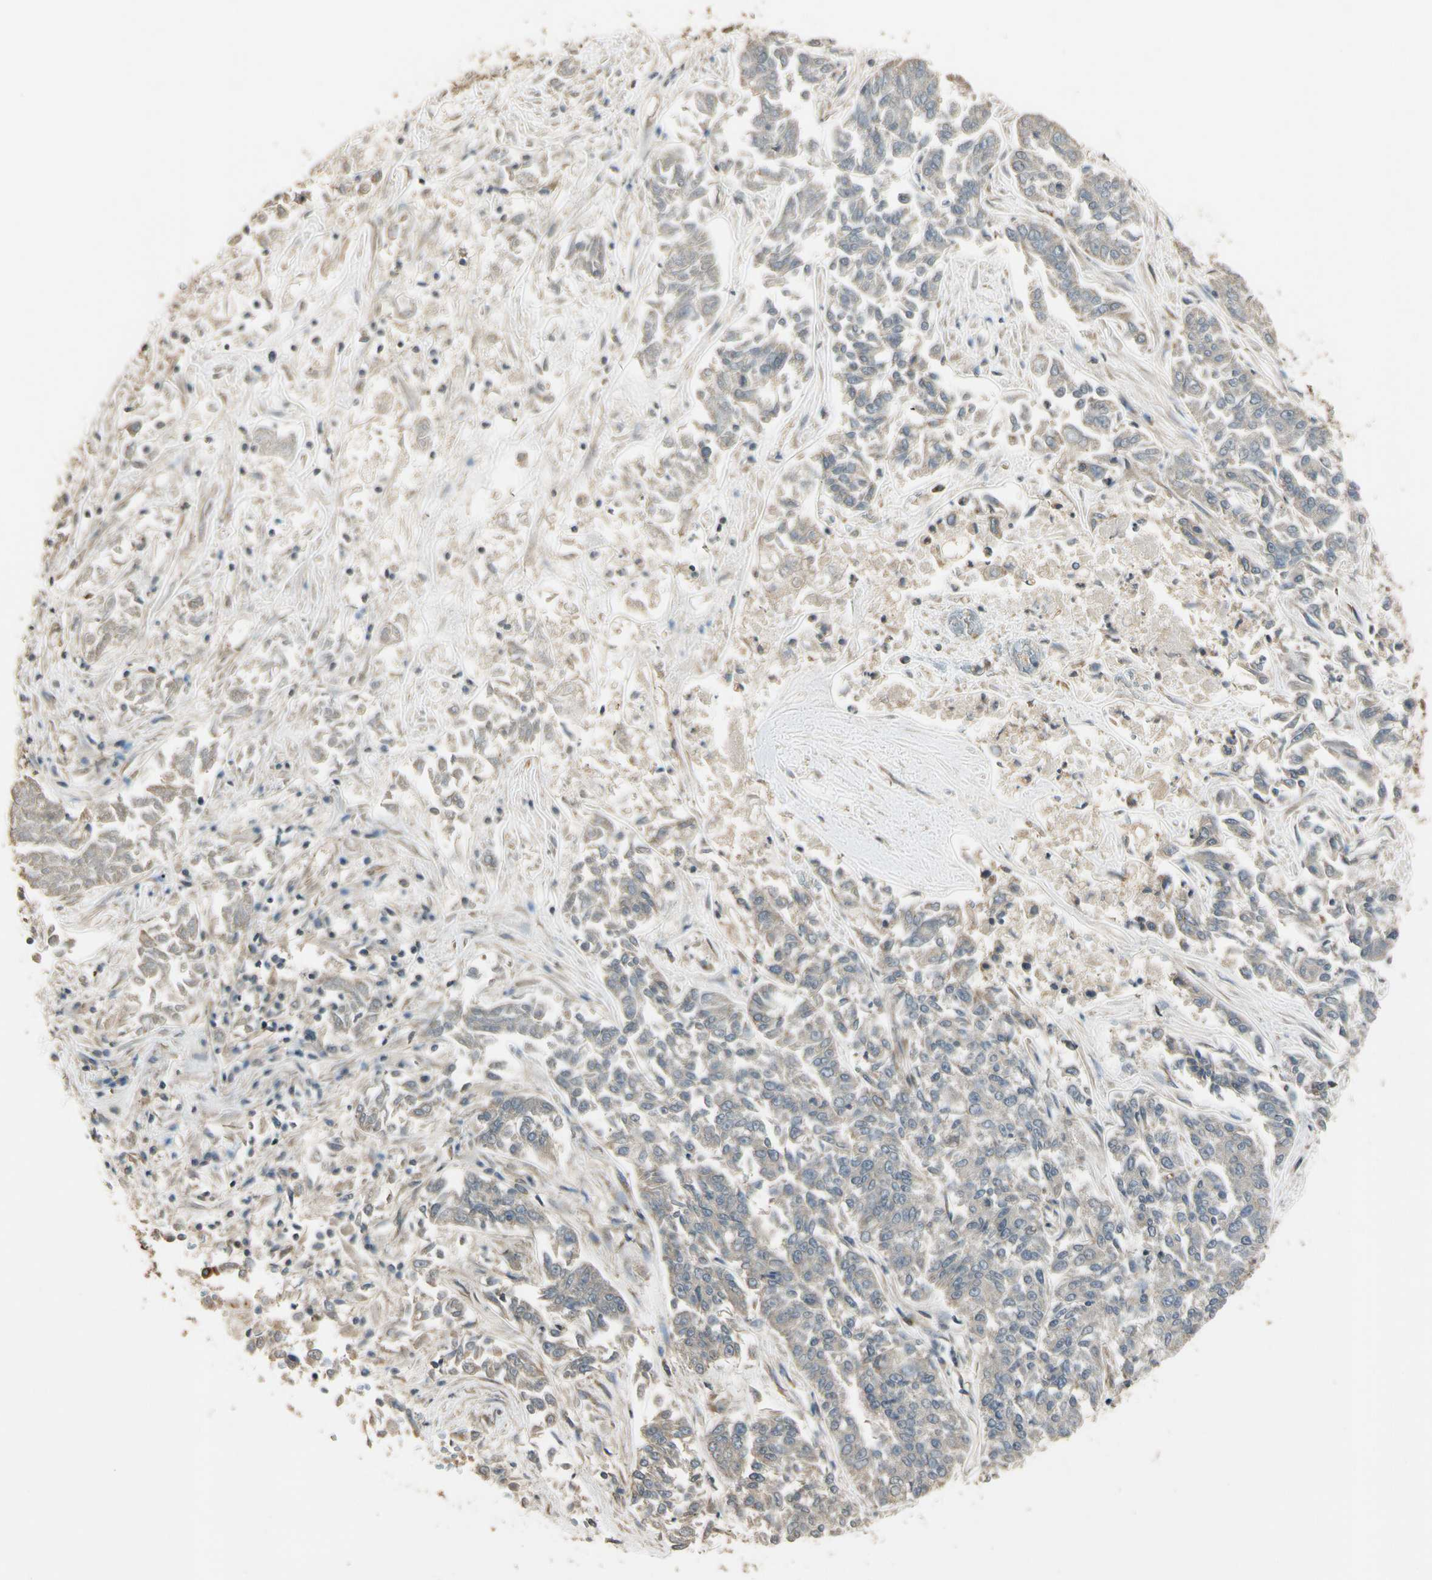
{"staining": {"intensity": "negative", "quantity": "none", "location": "none"}, "tissue": "lung cancer", "cell_type": "Tumor cells", "image_type": "cancer", "snomed": [{"axis": "morphology", "description": "Adenocarcinoma, NOS"}, {"axis": "topography", "description": "Lung"}], "caption": "DAB immunohistochemical staining of human lung cancer displays no significant expression in tumor cells.", "gene": "LAMTOR1", "patient": {"sex": "male", "age": 84}}